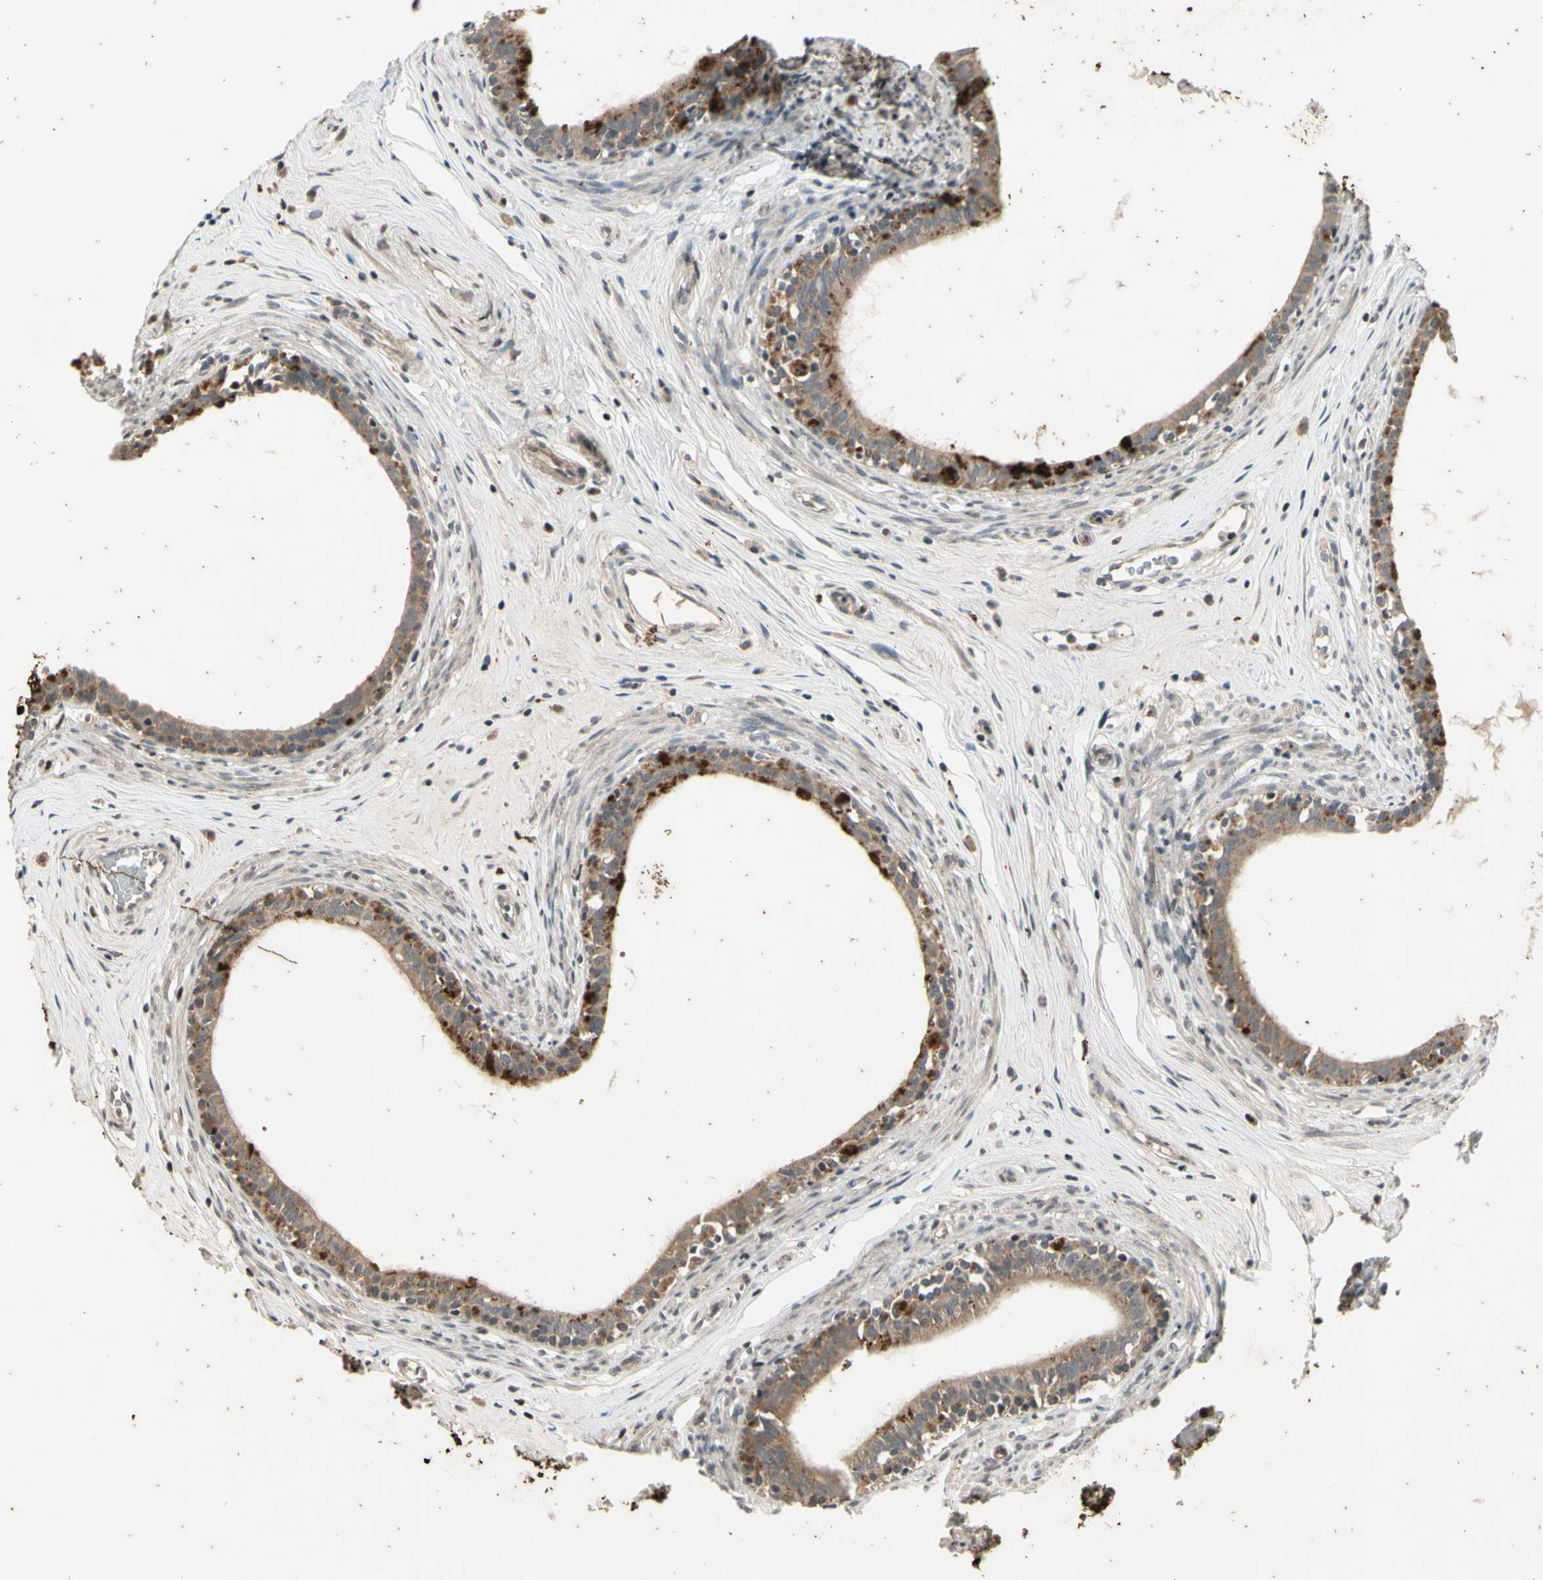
{"staining": {"intensity": "moderate", "quantity": ">75%", "location": "cytoplasmic/membranous"}, "tissue": "epididymis", "cell_type": "Glandular cells", "image_type": "normal", "snomed": [{"axis": "morphology", "description": "Normal tissue, NOS"}, {"axis": "morphology", "description": "Inflammation, NOS"}, {"axis": "topography", "description": "Epididymis"}], "caption": "Protein expression analysis of benign epididymis displays moderate cytoplasmic/membranous expression in approximately >75% of glandular cells.", "gene": "EFNB2", "patient": {"sex": "male", "age": 84}}